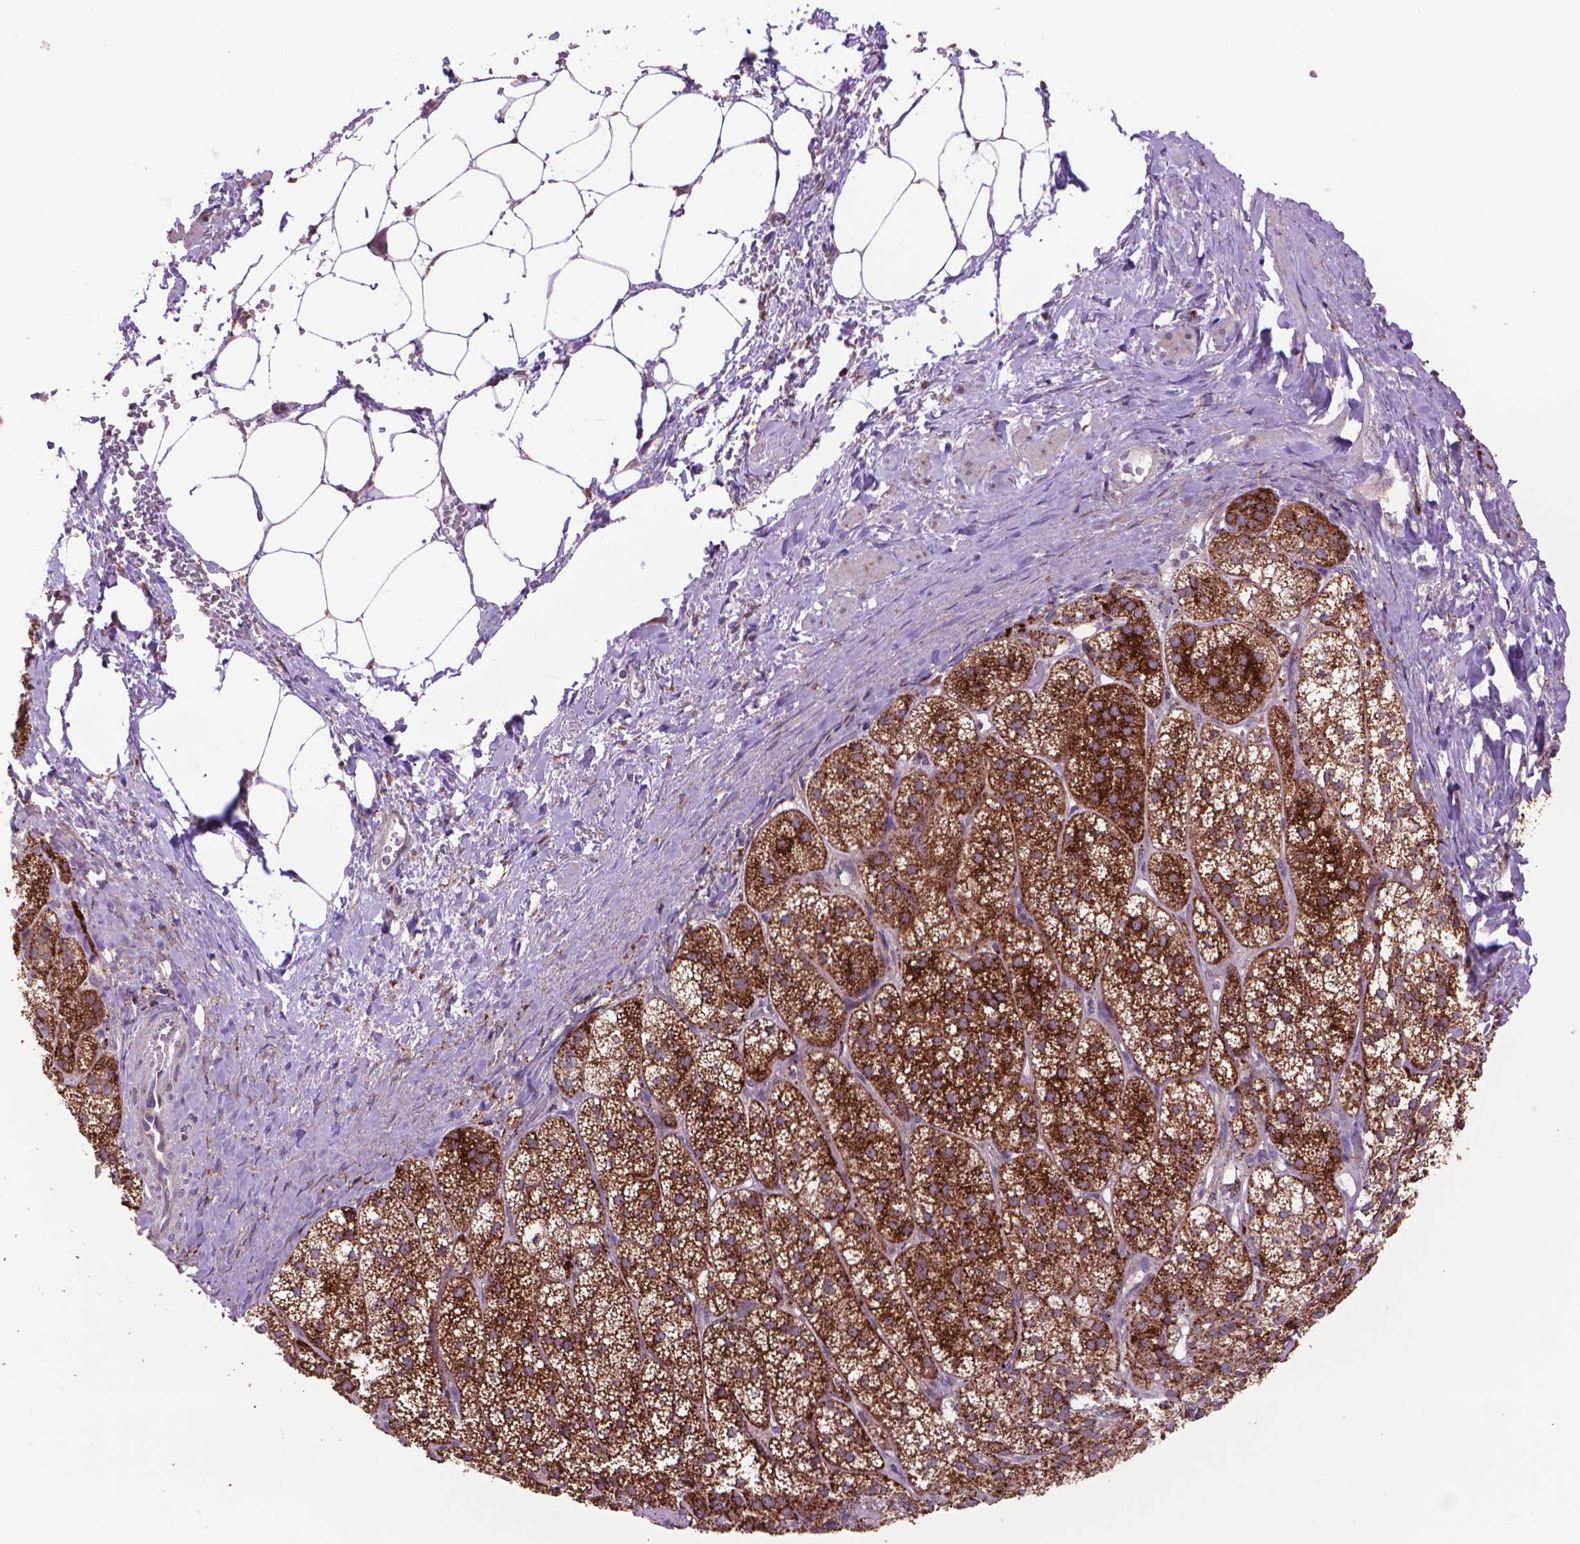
{"staining": {"intensity": "strong", "quantity": ">75%", "location": "cytoplasmic/membranous"}, "tissue": "adrenal gland", "cell_type": "Glandular cells", "image_type": "normal", "snomed": [{"axis": "morphology", "description": "Normal tissue, NOS"}, {"axis": "topography", "description": "Adrenal gland"}], "caption": "IHC image of unremarkable adrenal gland stained for a protein (brown), which displays high levels of strong cytoplasmic/membranous positivity in approximately >75% of glandular cells.", "gene": "GLB1", "patient": {"sex": "female", "age": 60}}